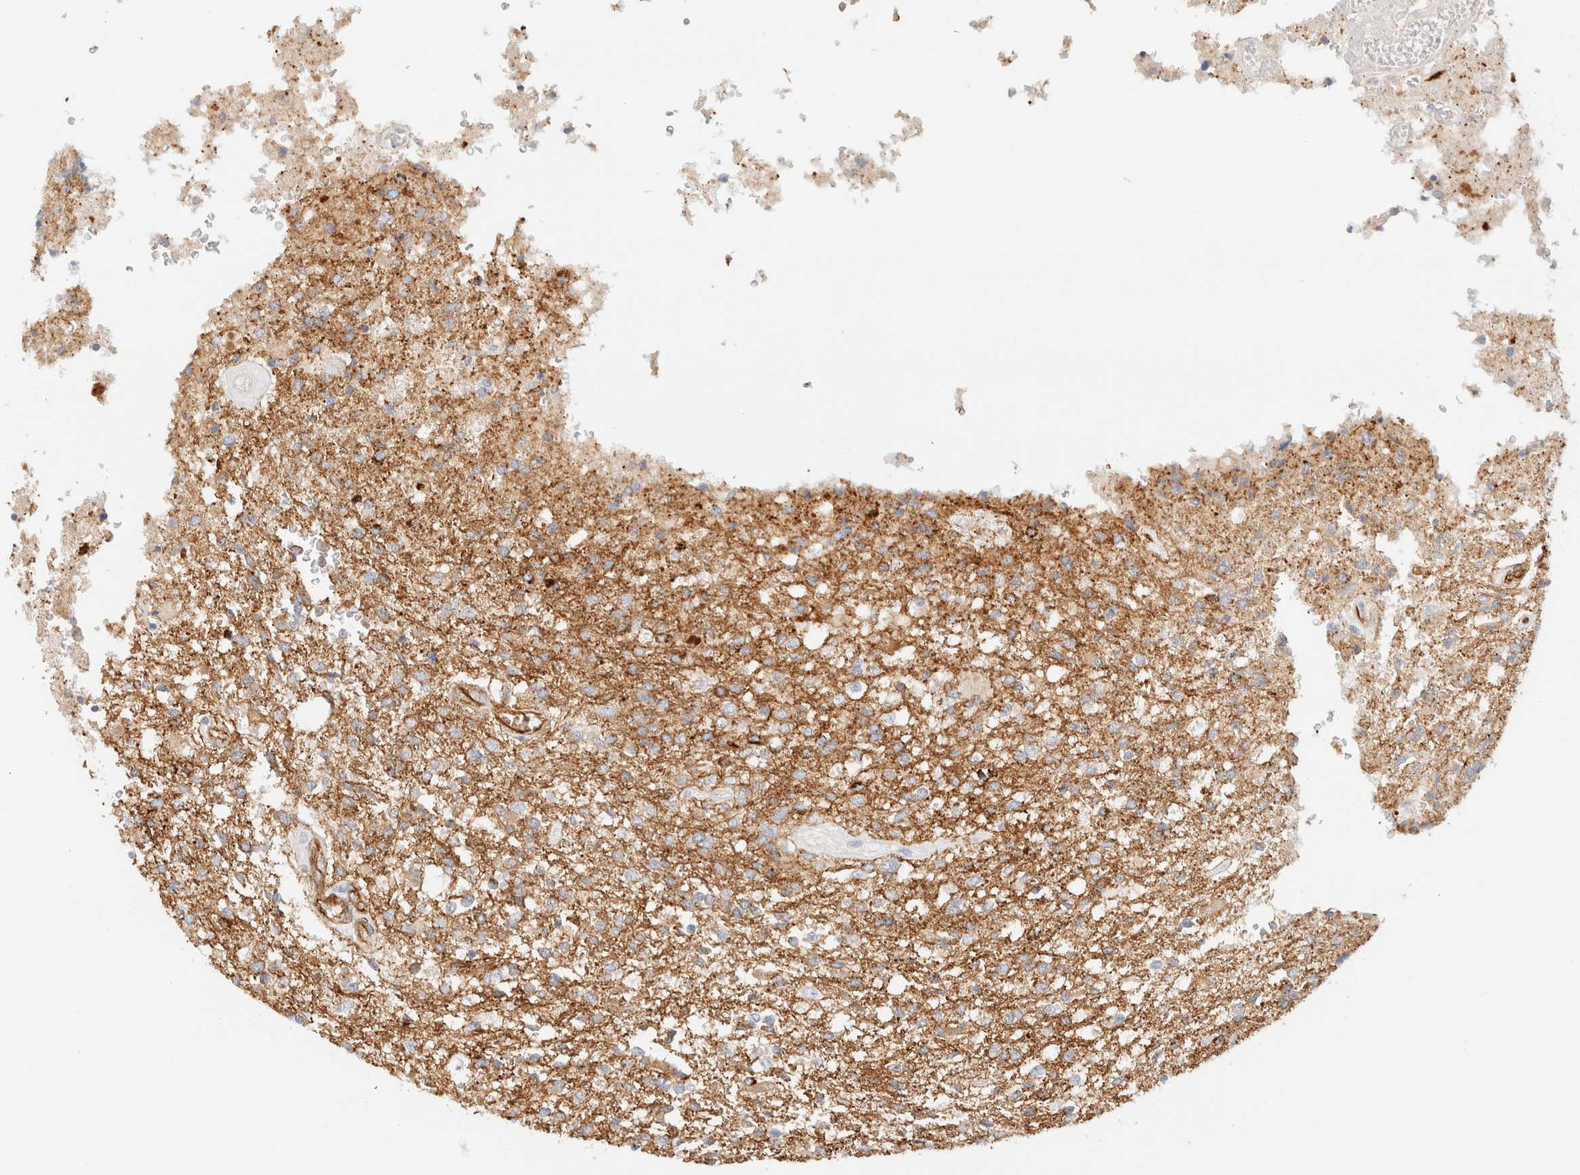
{"staining": {"intensity": "moderate", "quantity": "<25%", "location": "cytoplasmic/membranous"}, "tissue": "glioma", "cell_type": "Tumor cells", "image_type": "cancer", "snomed": [{"axis": "morphology", "description": "Normal tissue, NOS"}, {"axis": "morphology", "description": "Glioma, malignant, High grade"}, {"axis": "topography", "description": "Cerebral cortex"}], "caption": "High-power microscopy captured an immunohistochemistry image of high-grade glioma (malignant), revealing moderate cytoplasmic/membranous staining in approximately <25% of tumor cells. The protein of interest is shown in brown color, while the nuclei are stained blue.", "gene": "CYB5R4", "patient": {"sex": "male", "age": 77}}